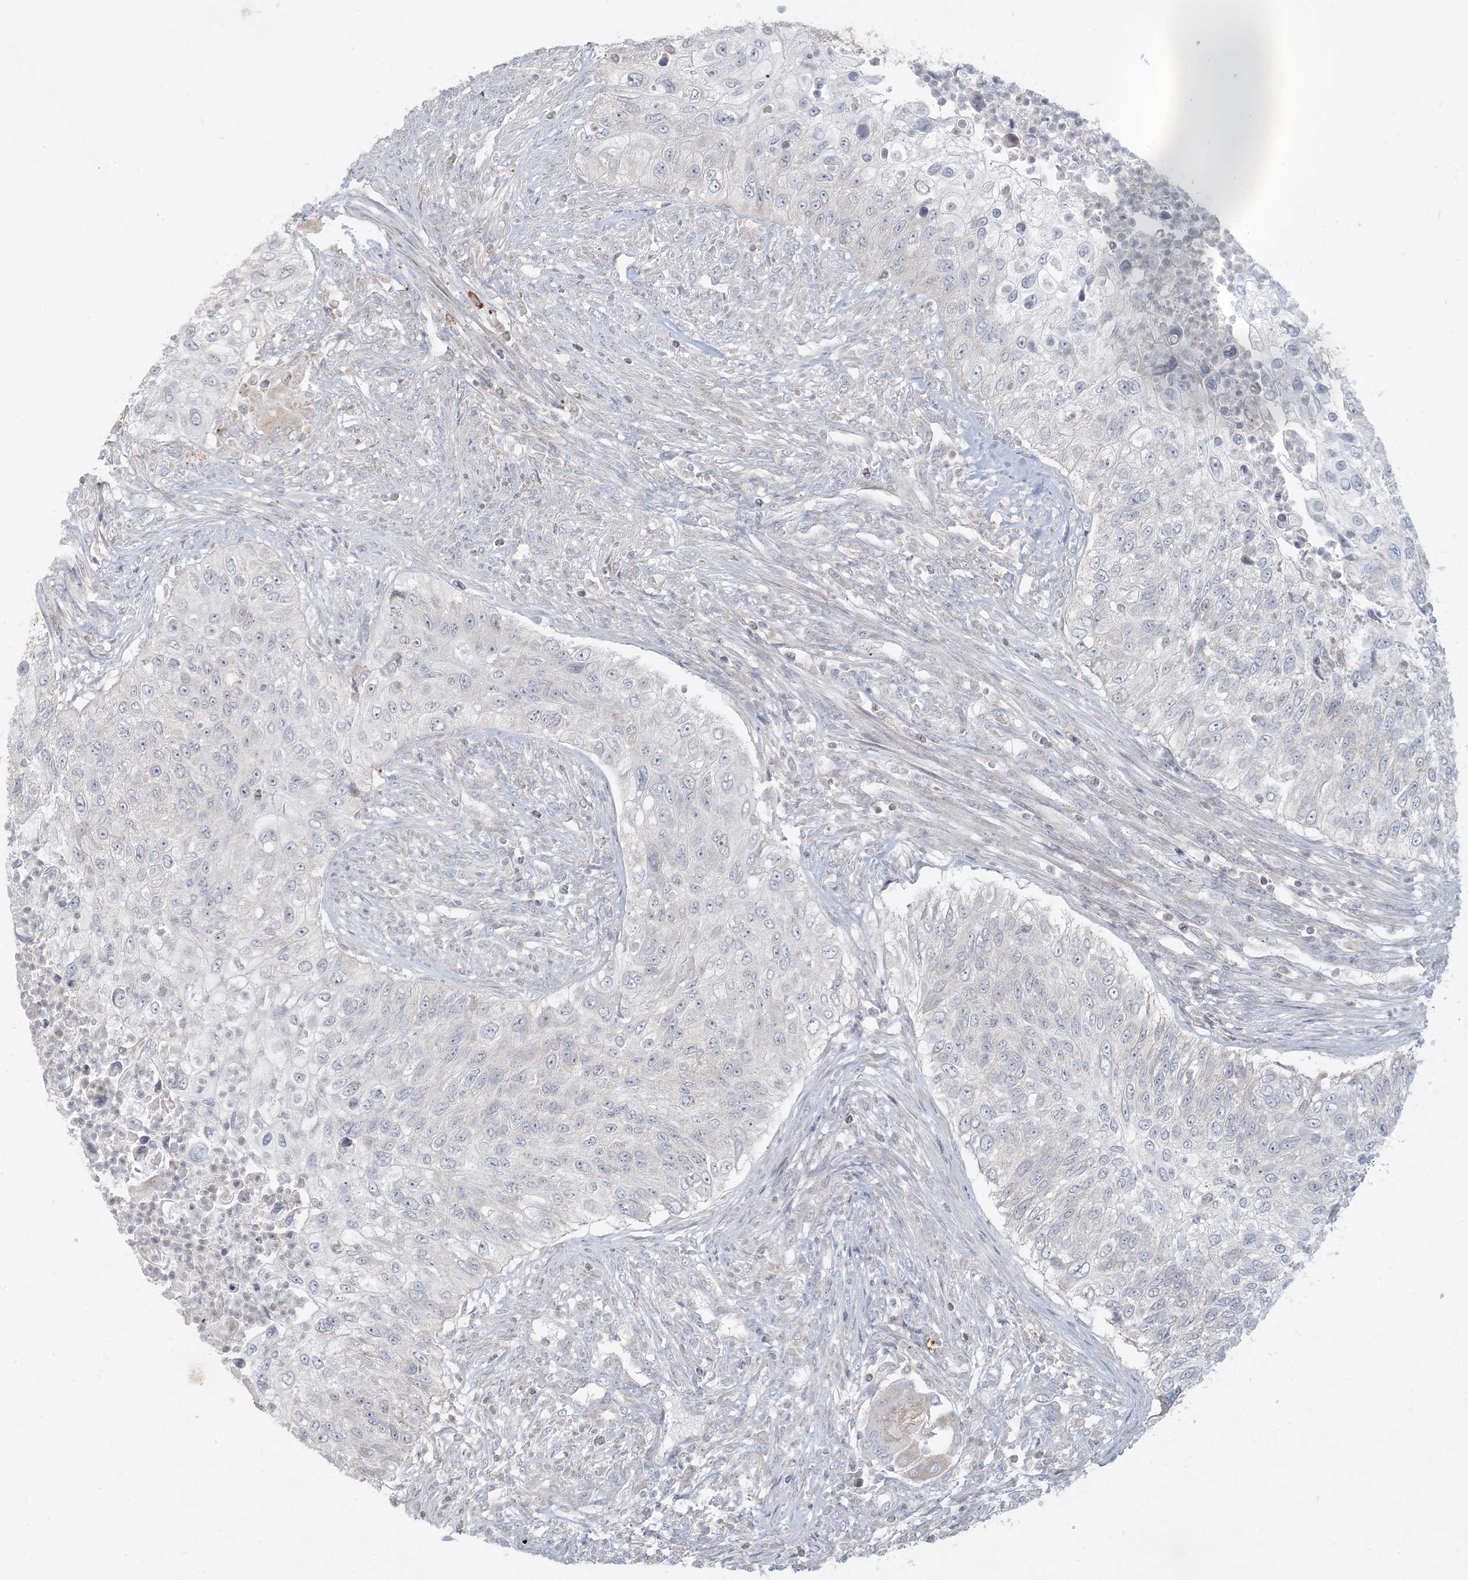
{"staining": {"intensity": "negative", "quantity": "none", "location": "none"}, "tissue": "urothelial cancer", "cell_type": "Tumor cells", "image_type": "cancer", "snomed": [{"axis": "morphology", "description": "Urothelial carcinoma, High grade"}, {"axis": "topography", "description": "Urinary bladder"}], "caption": "DAB immunohistochemical staining of high-grade urothelial carcinoma shows no significant positivity in tumor cells. (DAB (3,3'-diaminobenzidine) immunohistochemistry with hematoxylin counter stain).", "gene": "MCAT", "patient": {"sex": "female", "age": 60}}